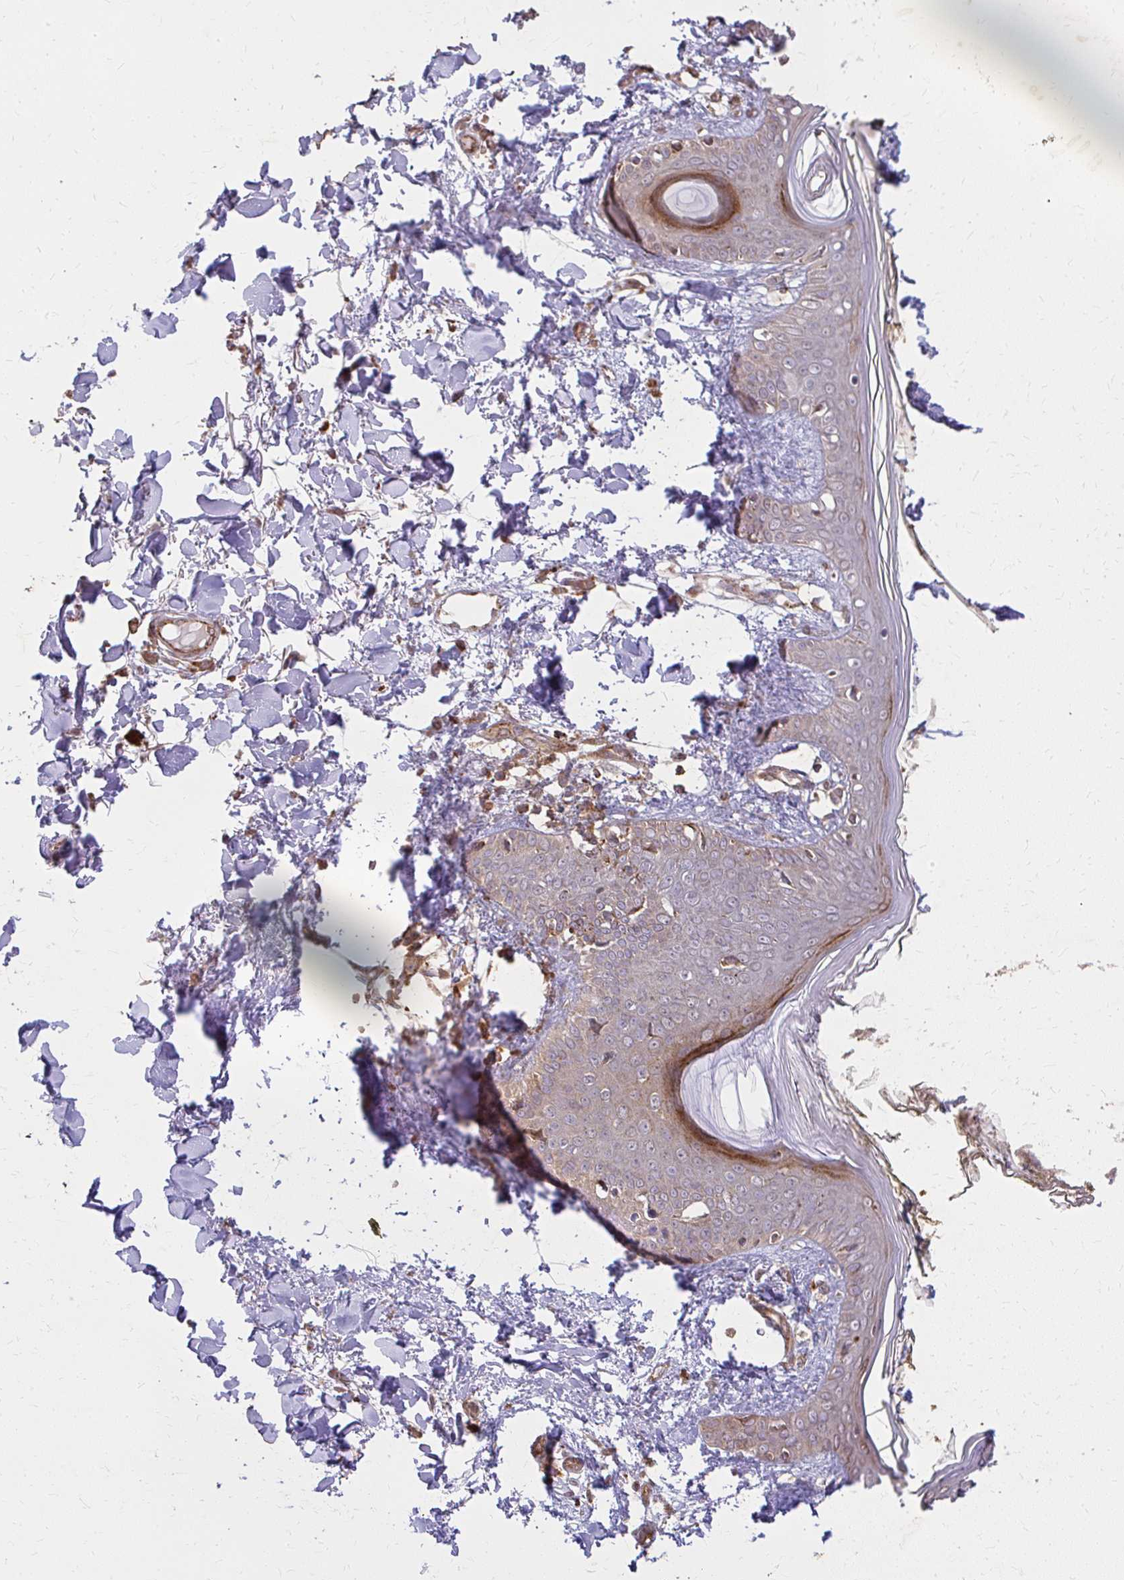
{"staining": {"intensity": "moderate", "quantity": ">75%", "location": "cytoplasmic/membranous"}, "tissue": "skin", "cell_type": "Fibroblasts", "image_type": "normal", "snomed": [{"axis": "morphology", "description": "Normal tissue, NOS"}, {"axis": "topography", "description": "Skin"}], "caption": "IHC of unremarkable human skin displays medium levels of moderate cytoplasmic/membranous staining in about >75% of fibroblasts. Nuclei are stained in blue.", "gene": "GNS", "patient": {"sex": "female", "age": 34}}